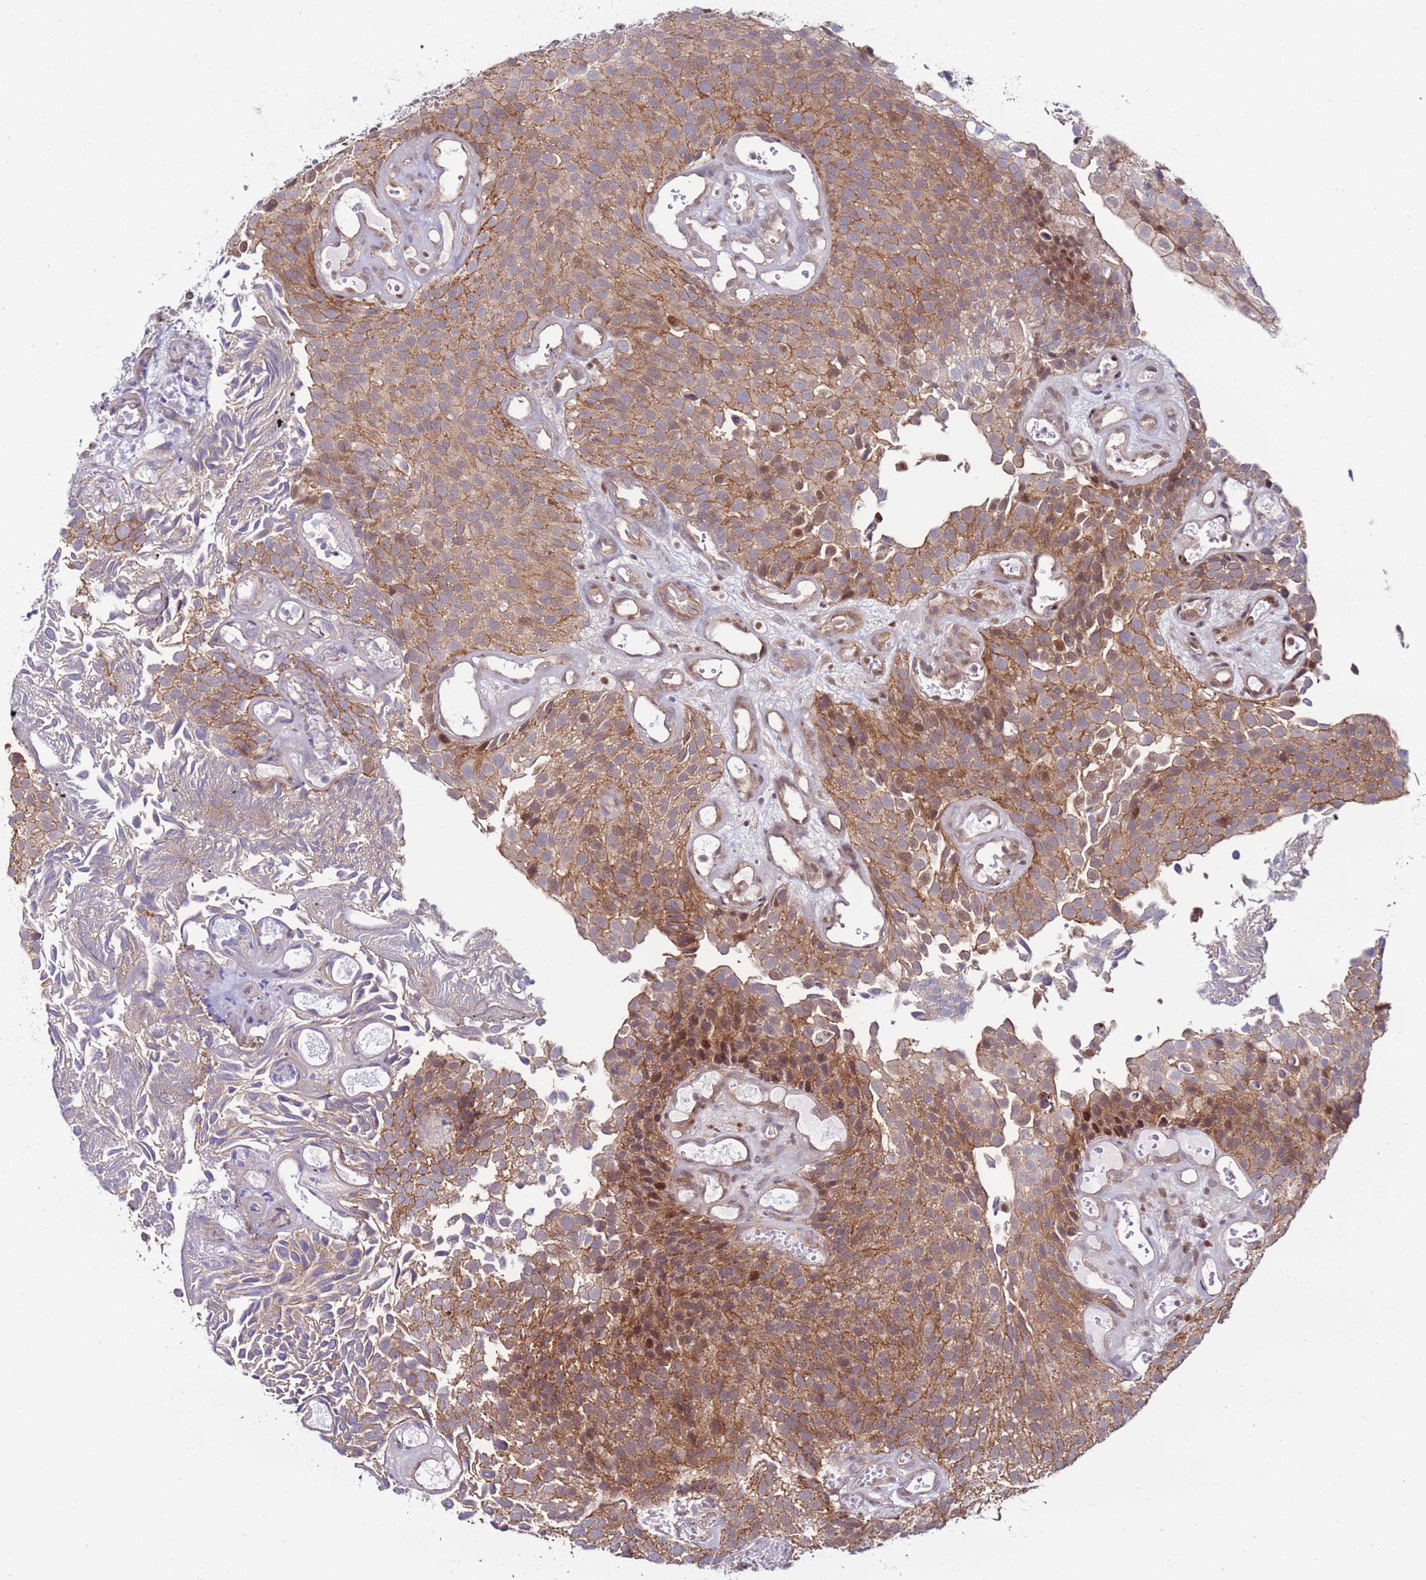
{"staining": {"intensity": "weak", "quantity": ">75%", "location": "cytoplasmic/membranous,nuclear"}, "tissue": "urothelial cancer", "cell_type": "Tumor cells", "image_type": "cancer", "snomed": [{"axis": "morphology", "description": "Urothelial carcinoma, Low grade"}, {"axis": "topography", "description": "Urinary bladder"}], "caption": "Protein staining displays weak cytoplasmic/membranous and nuclear positivity in about >75% of tumor cells in urothelial cancer.", "gene": "KPNA4", "patient": {"sex": "male", "age": 89}}